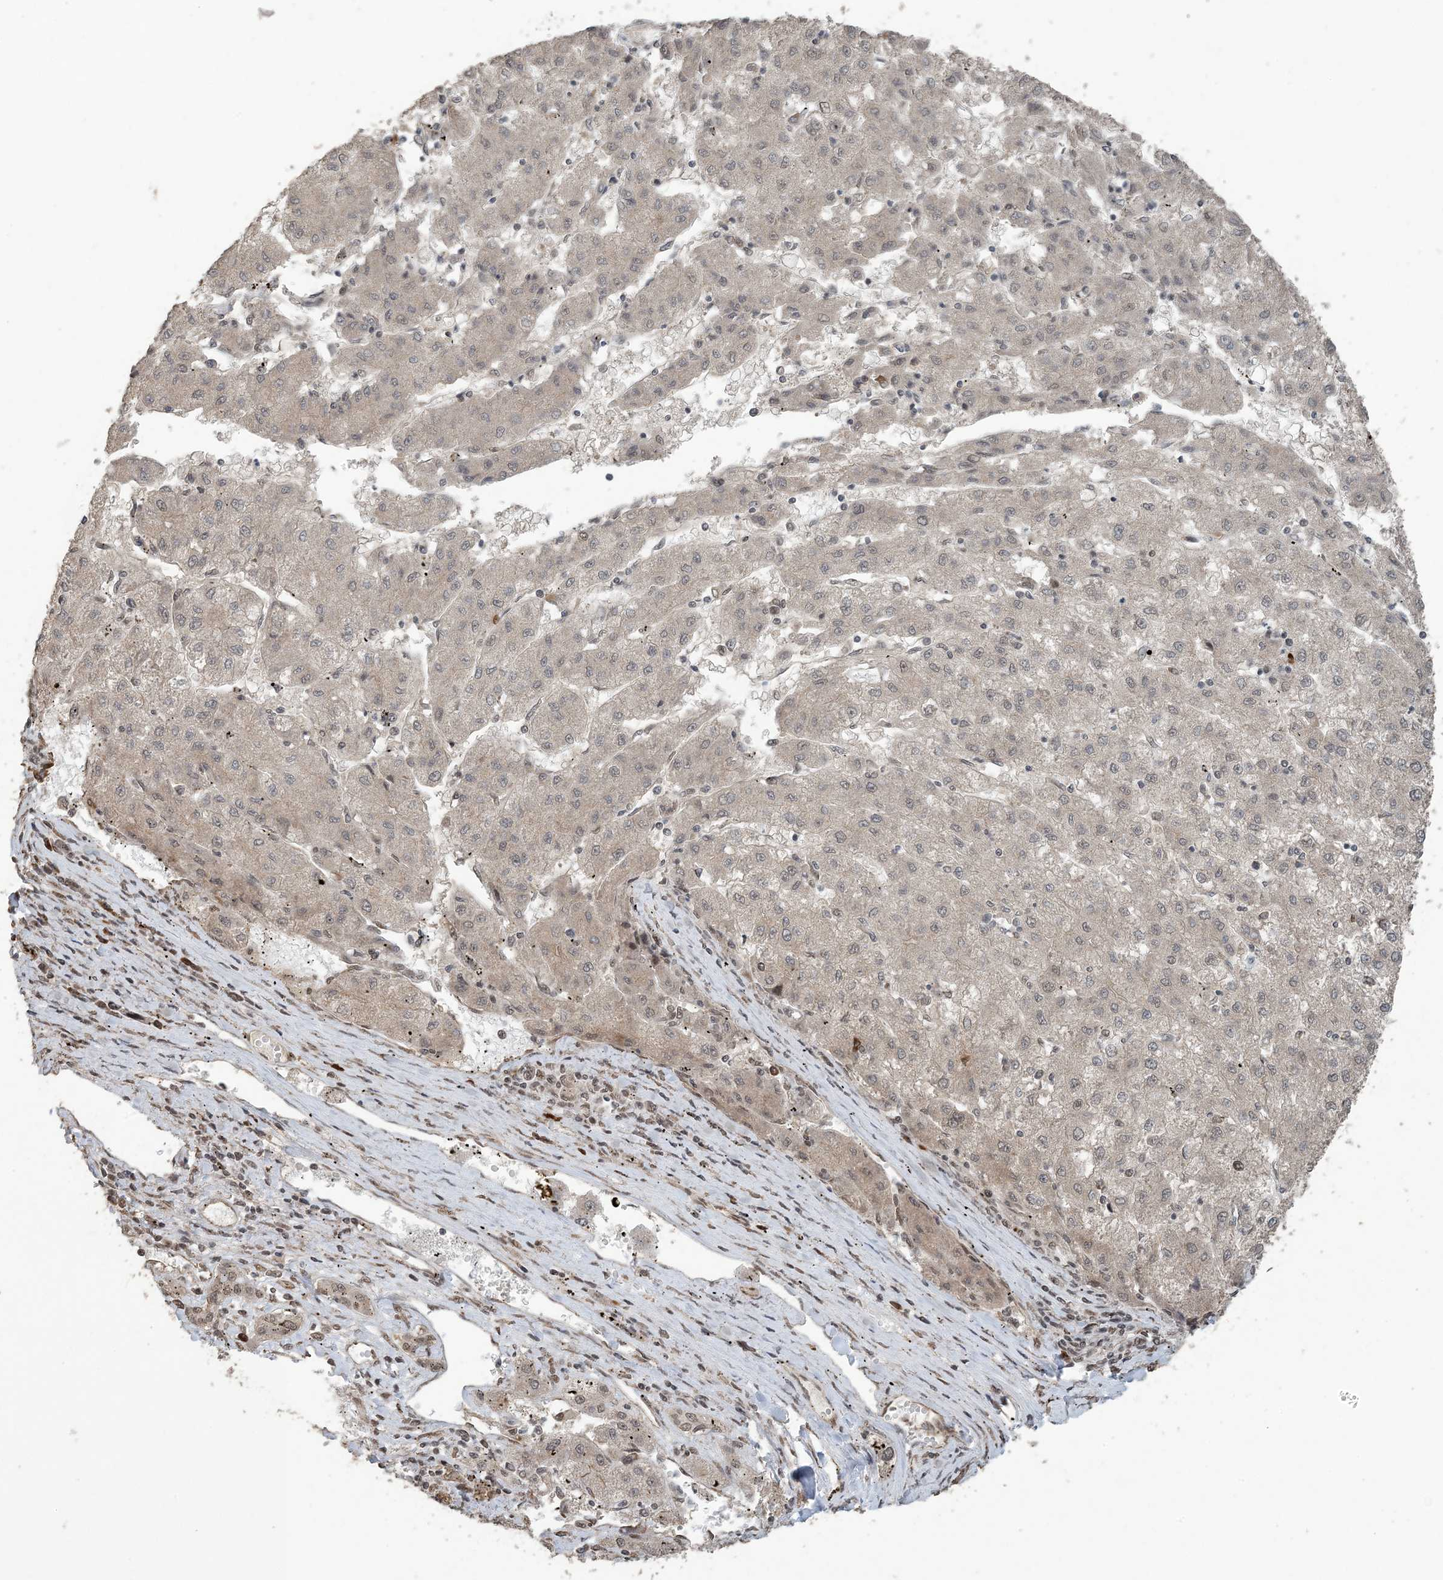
{"staining": {"intensity": "weak", "quantity": "<25%", "location": "nuclear"}, "tissue": "liver cancer", "cell_type": "Tumor cells", "image_type": "cancer", "snomed": [{"axis": "morphology", "description": "Carcinoma, Hepatocellular, NOS"}, {"axis": "topography", "description": "Liver"}], "caption": "IHC of human liver cancer (hepatocellular carcinoma) displays no staining in tumor cells.", "gene": "MBD2", "patient": {"sex": "male", "age": 72}}